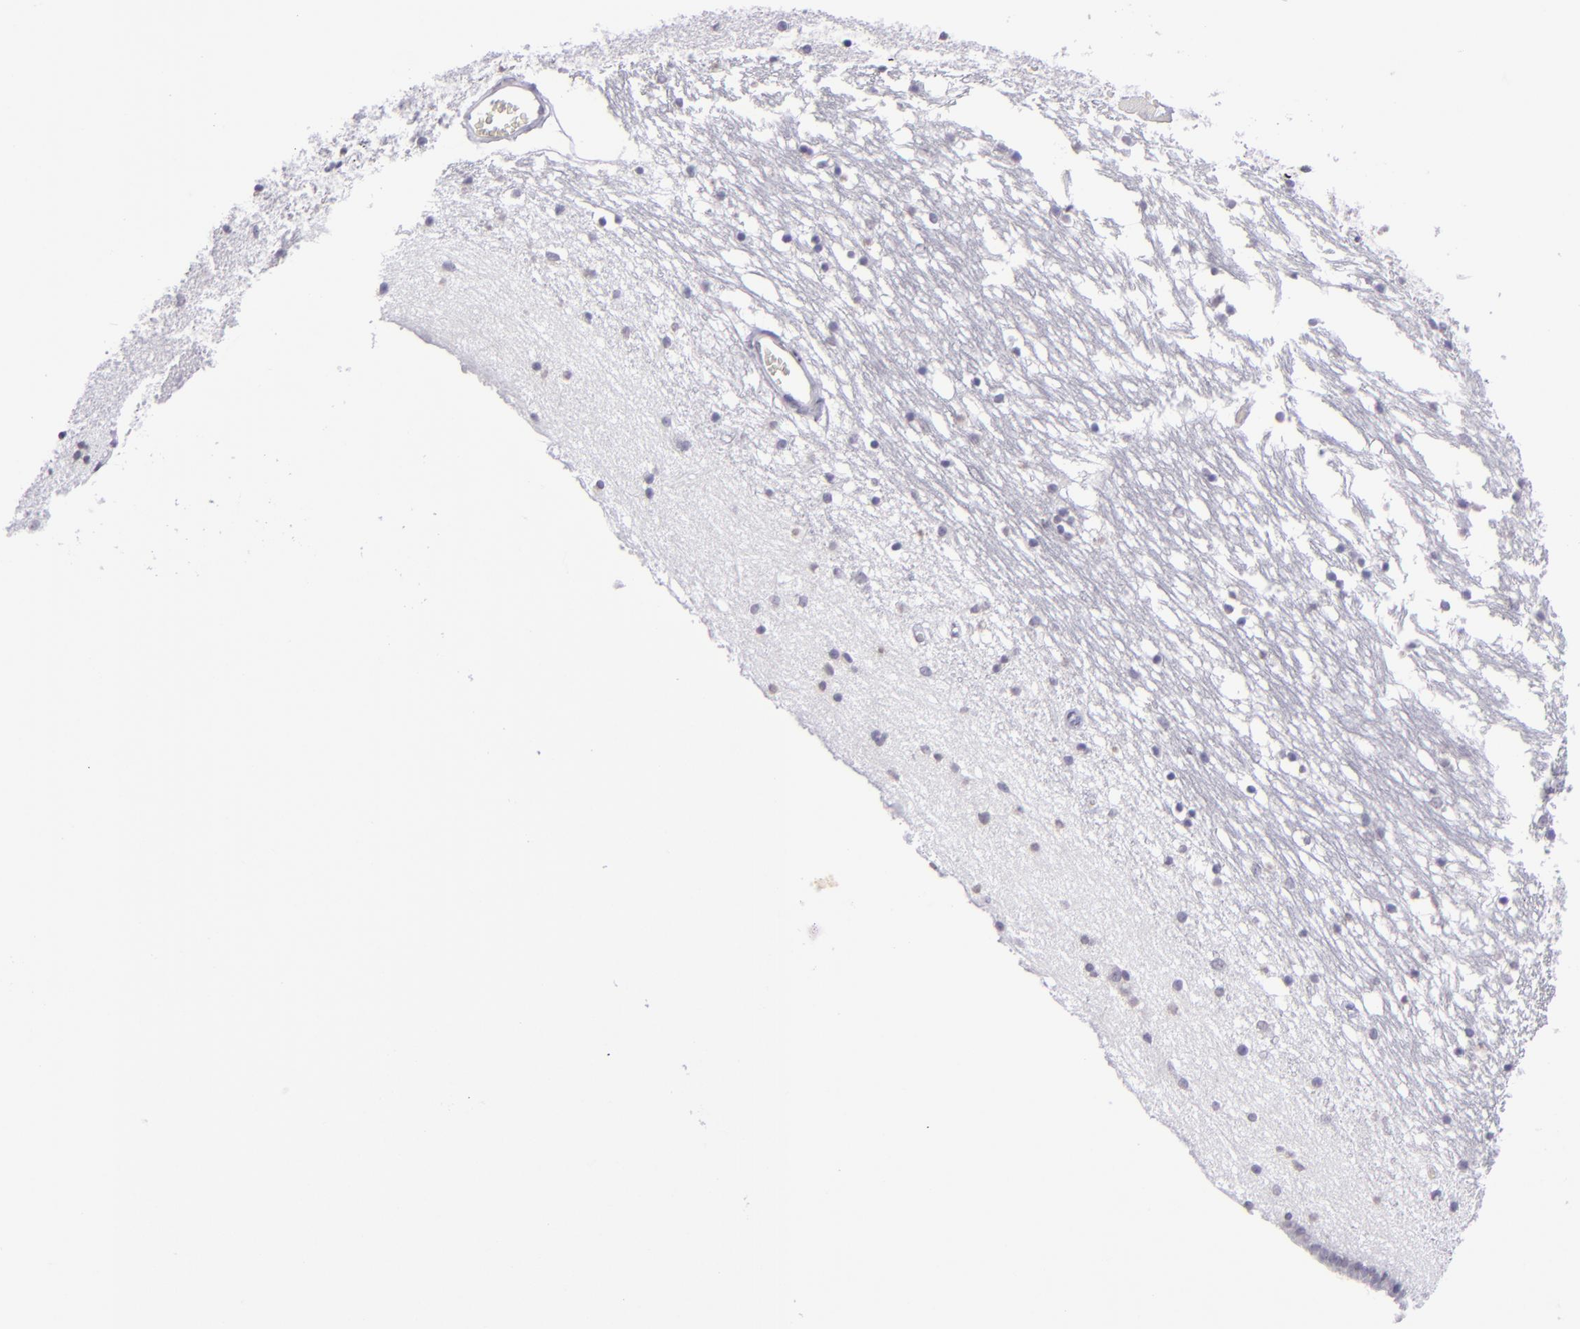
{"staining": {"intensity": "negative", "quantity": "none", "location": "none"}, "tissue": "caudate", "cell_type": "Glial cells", "image_type": "normal", "snomed": [{"axis": "morphology", "description": "Normal tissue, NOS"}, {"axis": "topography", "description": "Lateral ventricle wall"}], "caption": "Glial cells are negative for protein expression in benign human caudate. (Stains: DAB immunohistochemistry (IHC) with hematoxylin counter stain, Microscopy: brightfield microscopy at high magnification).", "gene": "CD48", "patient": {"sex": "male", "age": 45}}